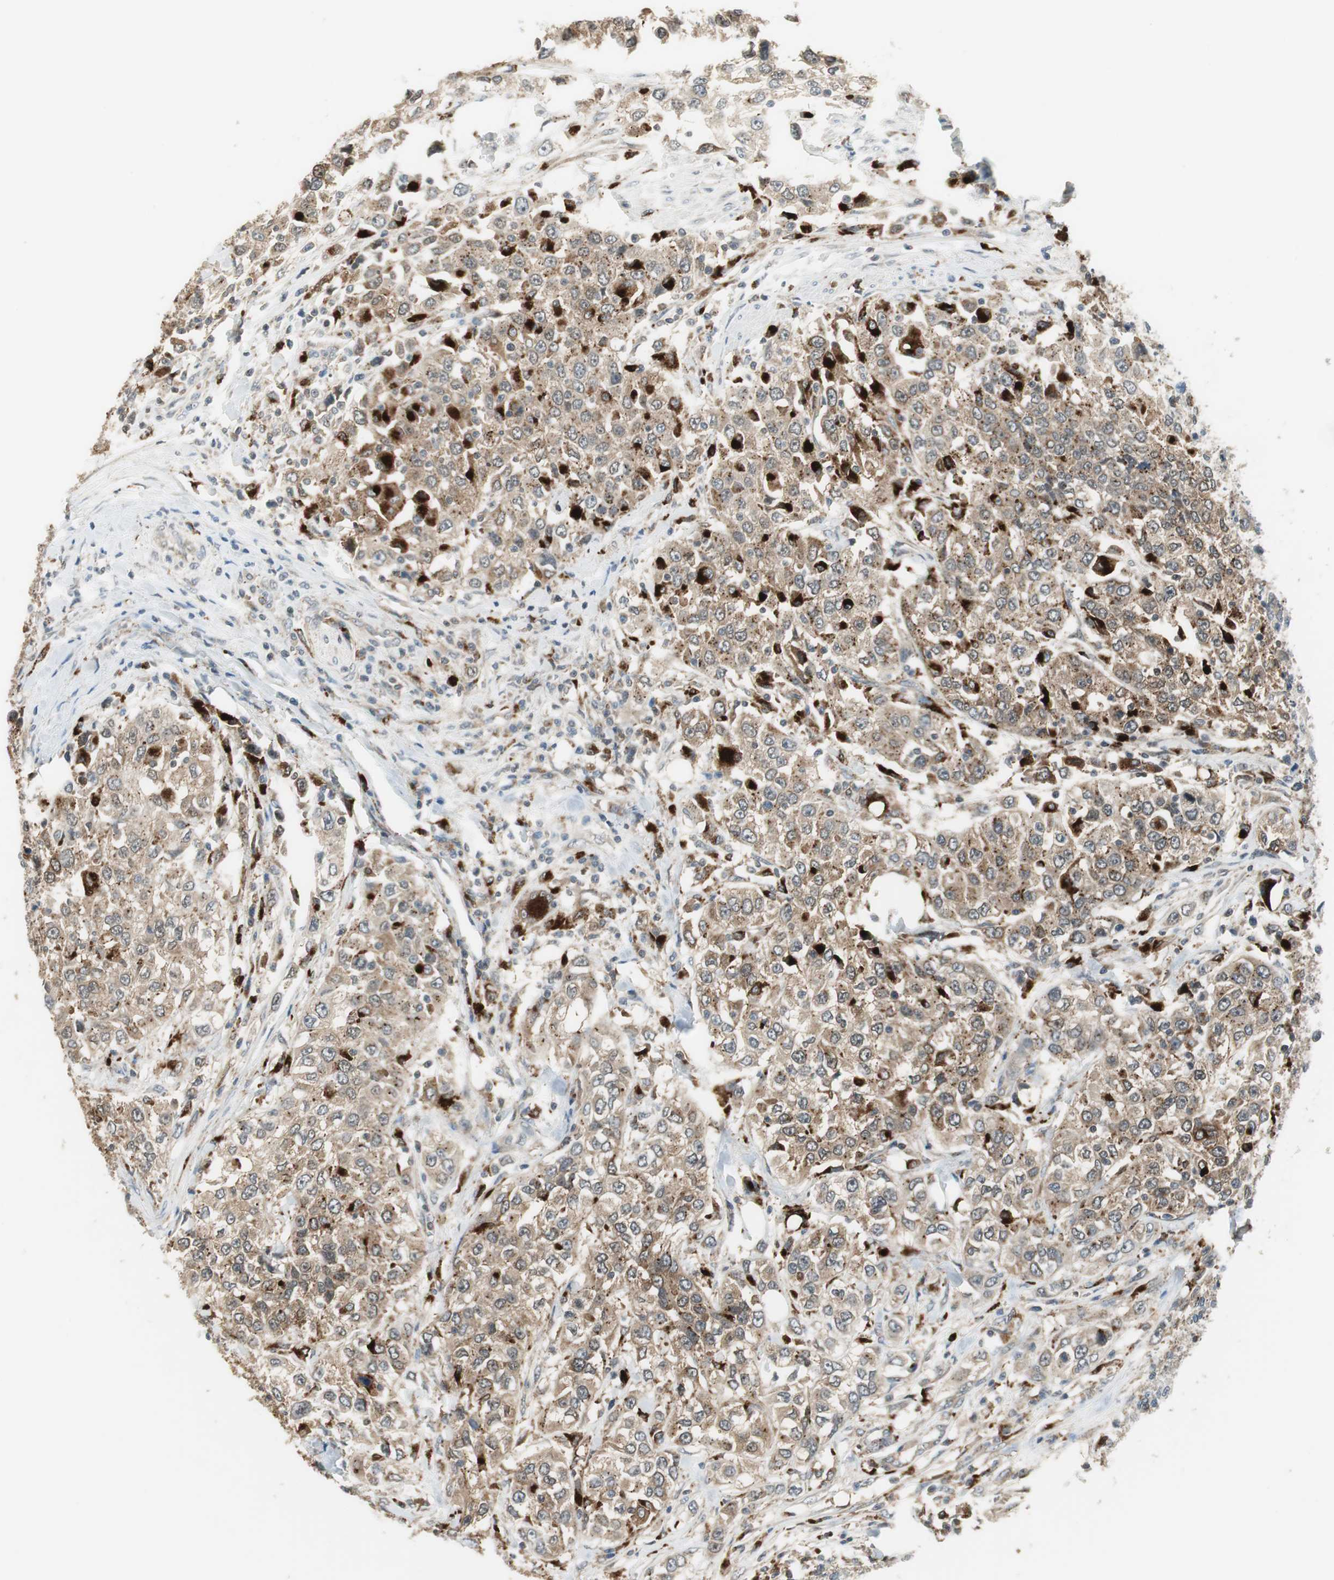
{"staining": {"intensity": "moderate", "quantity": ">75%", "location": "cytoplasmic/membranous"}, "tissue": "urothelial cancer", "cell_type": "Tumor cells", "image_type": "cancer", "snomed": [{"axis": "morphology", "description": "Urothelial carcinoma, High grade"}, {"axis": "topography", "description": "Urinary bladder"}], "caption": "Immunohistochemical staining of human urothelial carcinoma (high-grade) reveals medium levels of moderate cytoplasmic/membranous expression in about >75% of tumor cells.", "gene": "NCK1", "patient": {"sex": "female", "age": 80}}